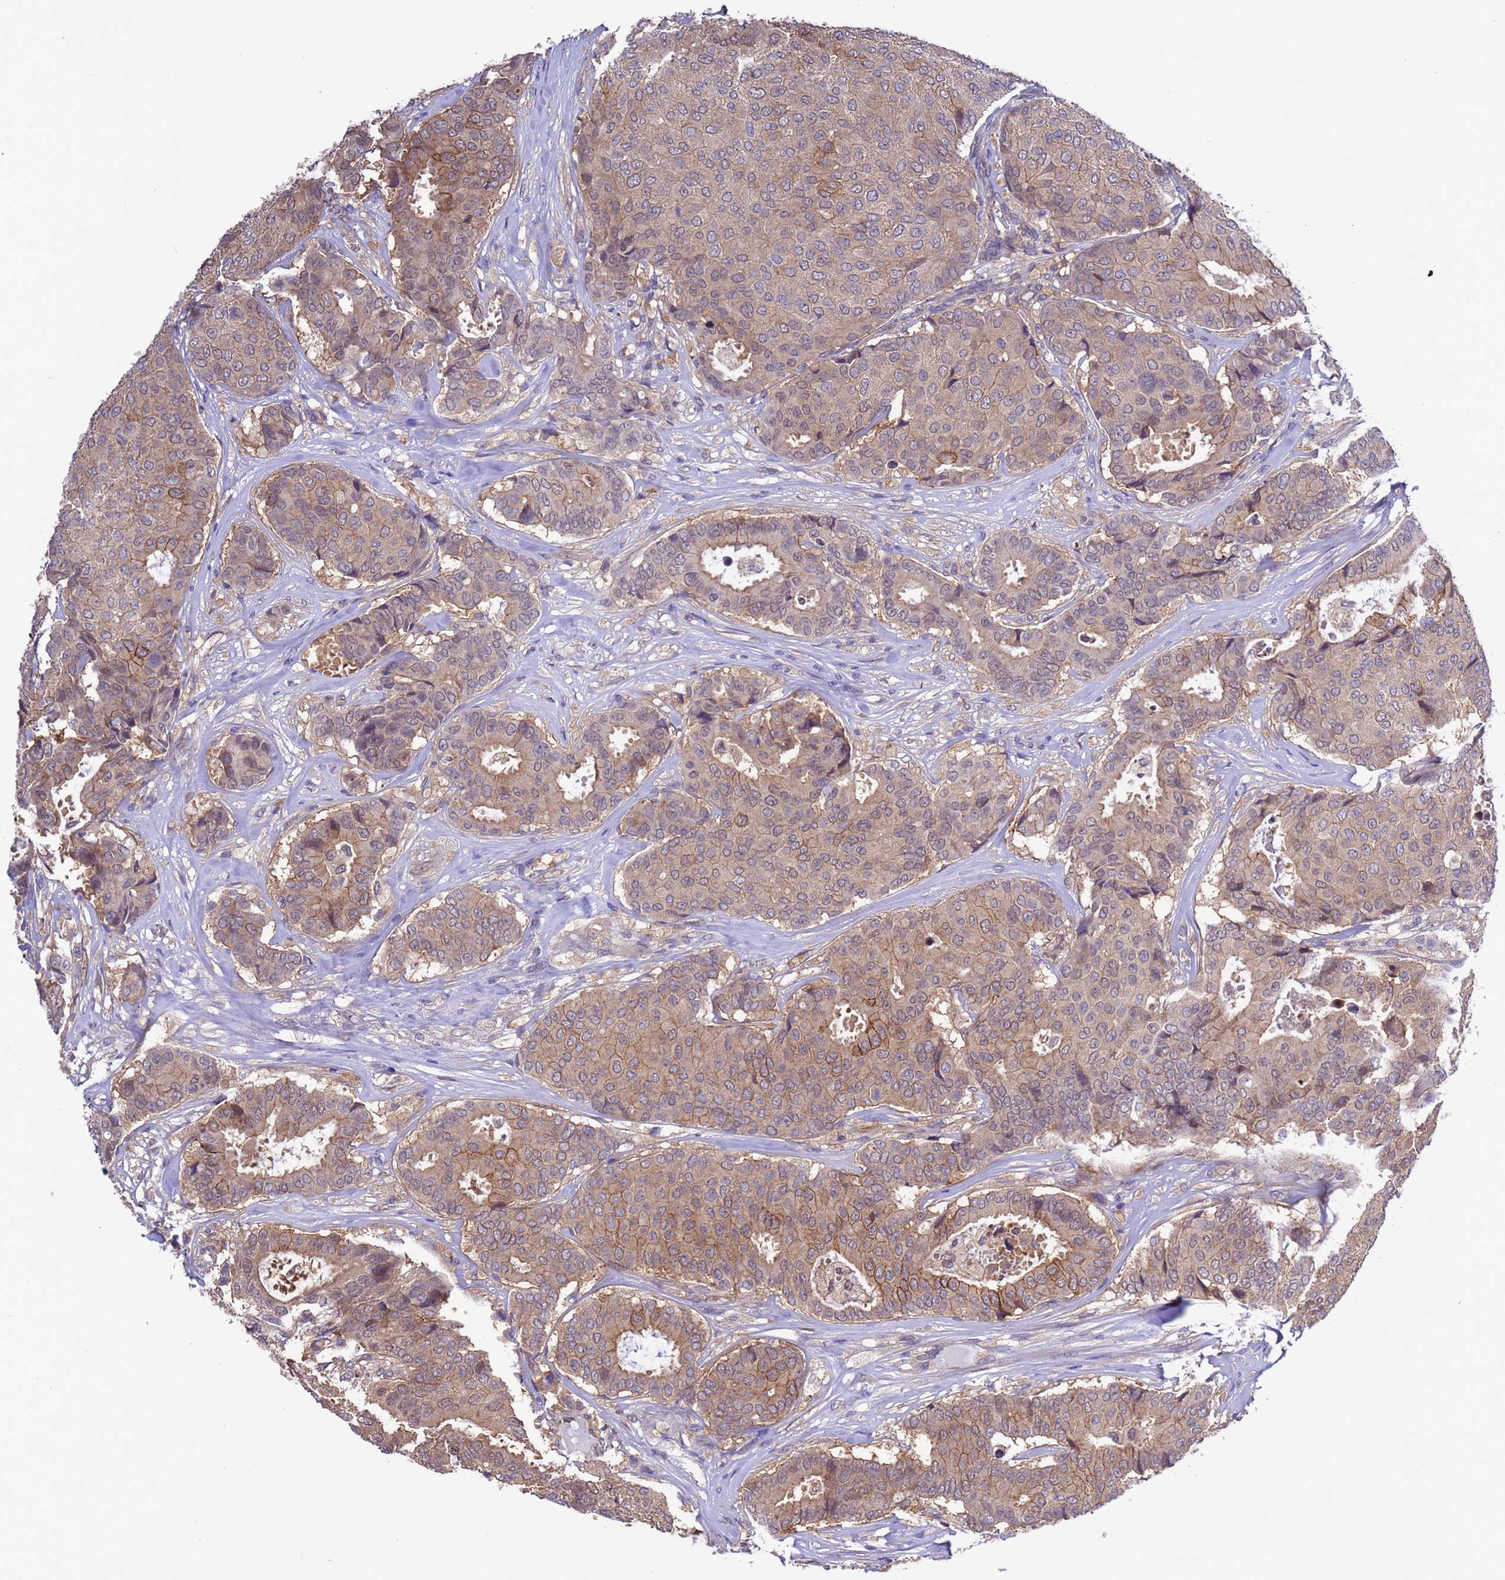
{"staining": {"intensity": "moderate", "quantity": "25%-75%", "location": "cytoplasmic/membranous"}, "tissue": "breast cancer", "cell_type": "Tumor cells", "image_type": "cancer", "snomed": [{"axis": "morphology", "description": "Duct carcinoma"}, {"axis": "topography", "description": "Breast"}], "caption": "Brown immunohistochemical staining in breast infiltrating ductal carcinoma shows moderate cytoplasmic/membranous staining in about 25%-75% of tumor cells.", "gene": "ZFP69B", "patient": {"sex": "female", "age": 75}}